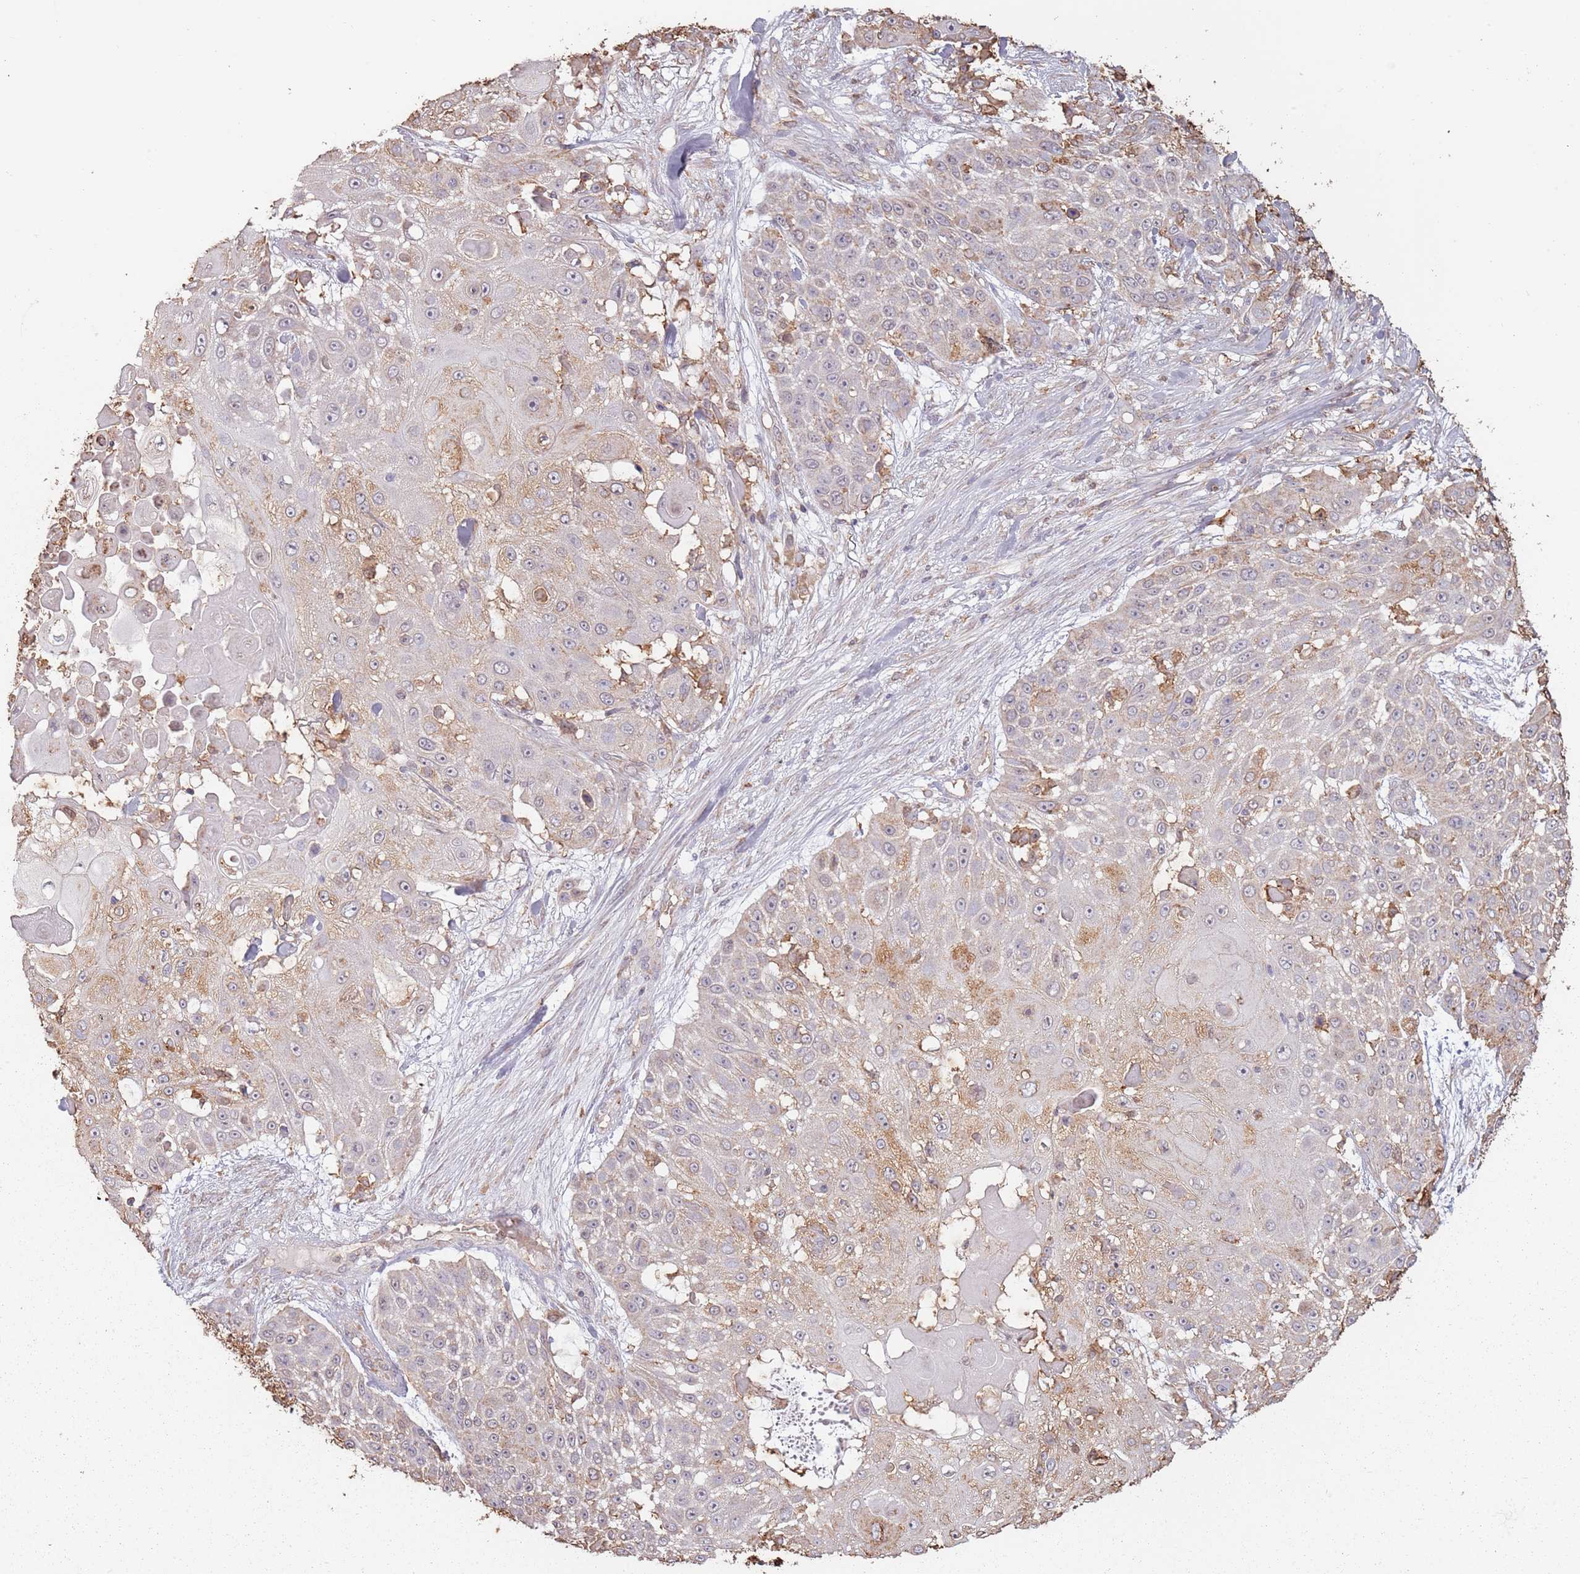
{"staining": {"intensity": "weak", "quantity": "<25%", "location": "cytoplasmic/membranous"}, "tissue": "skin cancer", "cell_type": "Tumor cells", "image_type": "cancer", "snomed": [{"axis": "morphology", "description": "Squamous cell carcinoma, NOS"}, {"axis": "topography", "description": "Skin"}], "caption": "Photomicrograph shows no significant protein positivity in tumor cells of skin squamous cell carcinoma.", "gene": "ATOSB", "patient": {"sex": "female", "age": 86}}